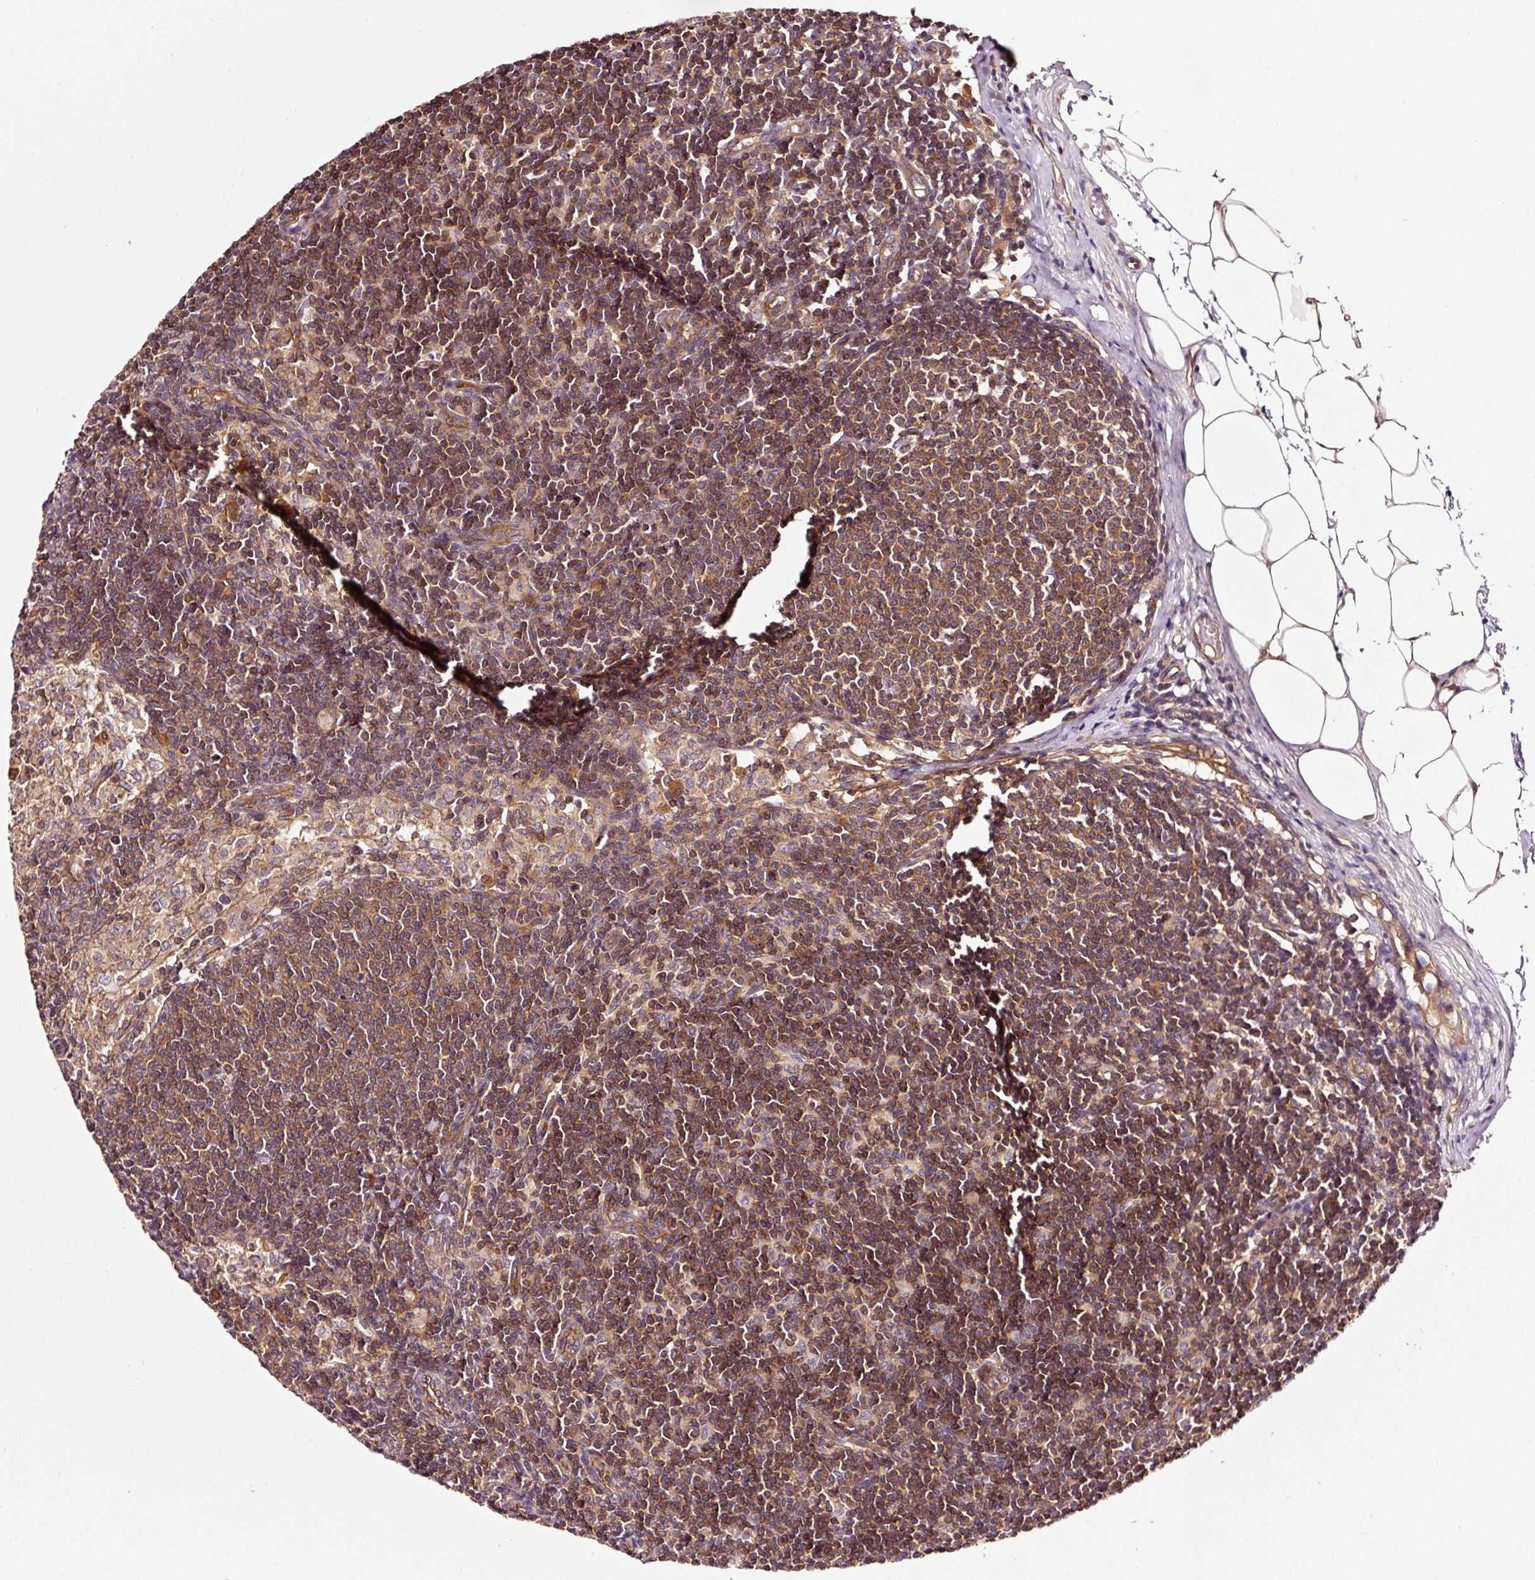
{"staining": {"intensity": "moderate", "quantity": ">75%", "location": "cytoplasmic/membranous"}, "tissue": "lymph node", "cell_type": "Germinal center cells", "image_type": "normal", "snomed": [{"axis": "morphology", "description": "Normal tissue, NOS"}, {"axis": "topography", "description": "Lymph node"}], "caption": "This micrograph displays unremarkable lymph node stained with immunohistochemistry to label a protein in brown. The cytoplasmic/membranous of germinal center cells show moderate positivity for the protein. Nuclei are counter-stained blue.", "gene": "METAP1", "patient": {"sex": "male", "age": 49}}